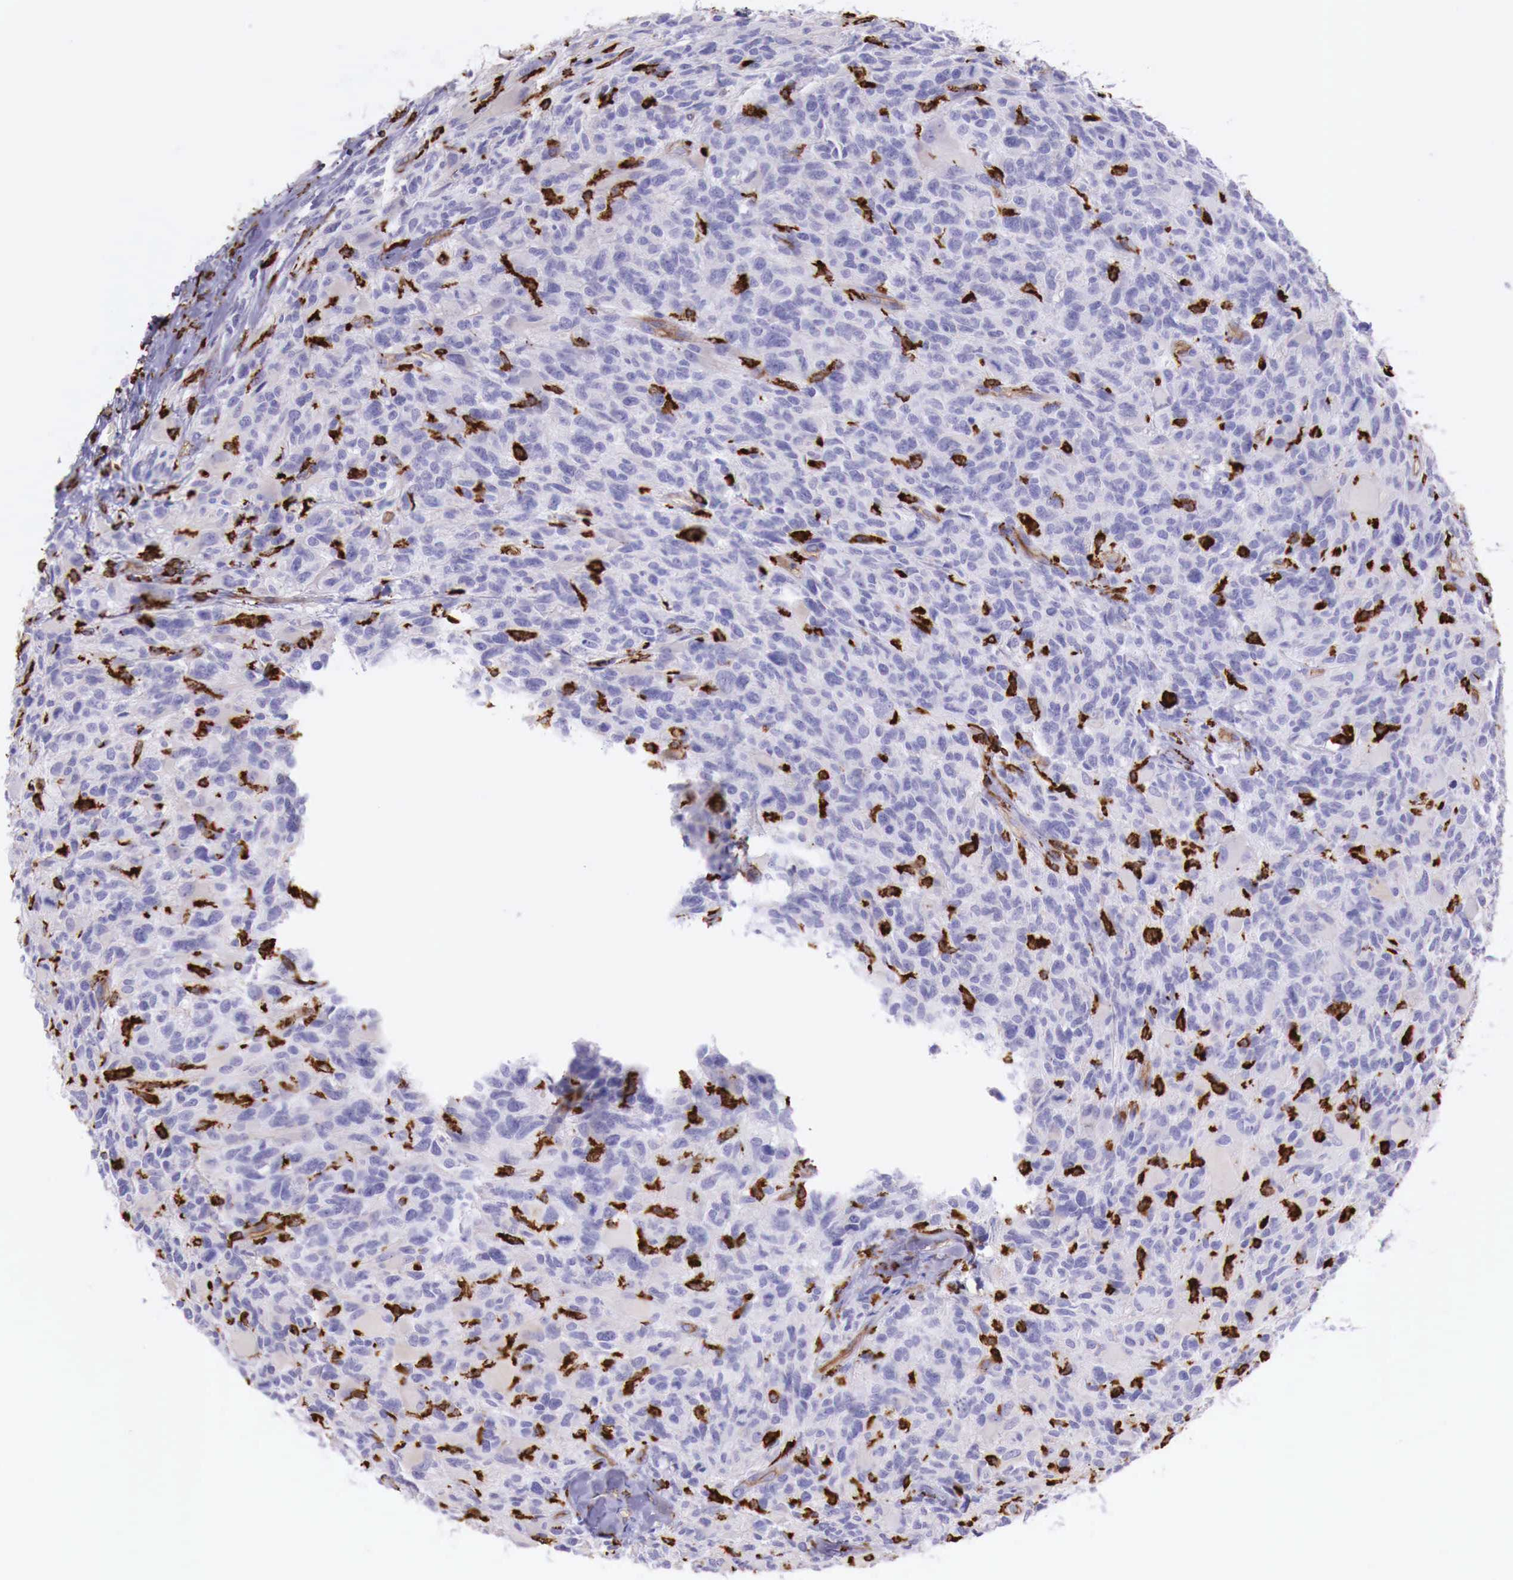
{"staining": {"intensity": "negative", "quantity": "none", "location": "none"}, "tissue": "glioma", "cell_type": "Tumor cells", "image_type": "cancer", "snomed": [{"axis": "morphology", "description": "Glioma, malignant, High grade"}, {"axis": "topography", "description": "Brain"}], "caption": "There is no significant expression in tumor cells of high-grade glioma (malignant).", "gene": "MSR1", "patient": {"sex": "male", "age": 69}}